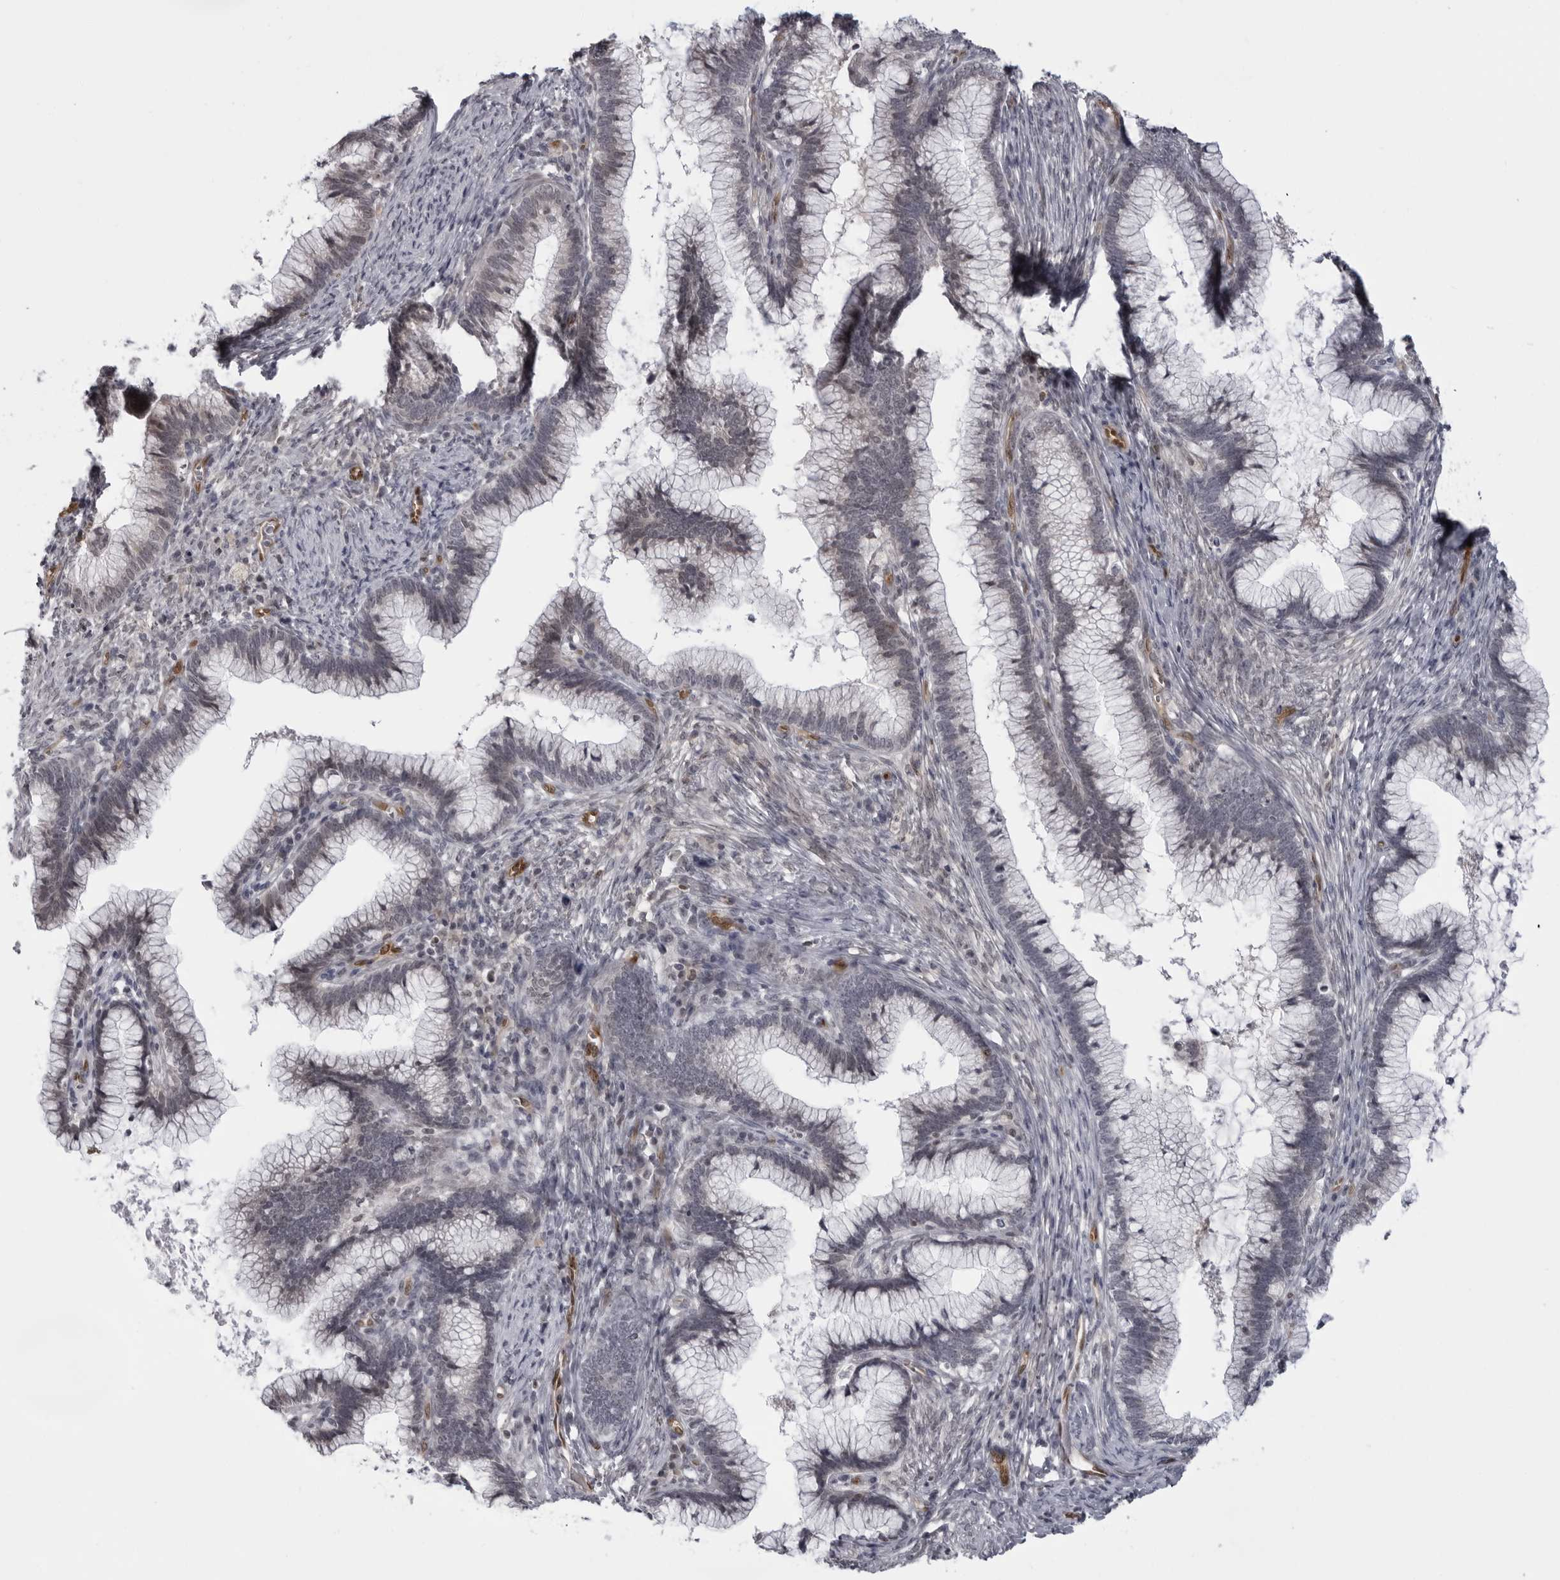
{"staining": {"intensity": "negative", "quantity": "none", "location": "none"}, "tissue": "cervical cancer", "cell_type": "Tumor cells", "image_type": "cancer", "snomed": [{"axis": "morphology", "description": "Adenocarcinoma, NOS"}, {"axis": "topography", "description": "Cervix"}], "caption": "A high-resolution photomicrograph shows immunohistochemistry (IHC) staining of cervical cancer, which shows no significant positivity in tumor cells.", "gene": "MAPK12", "patient": {"sex": "female", "age": 36}}